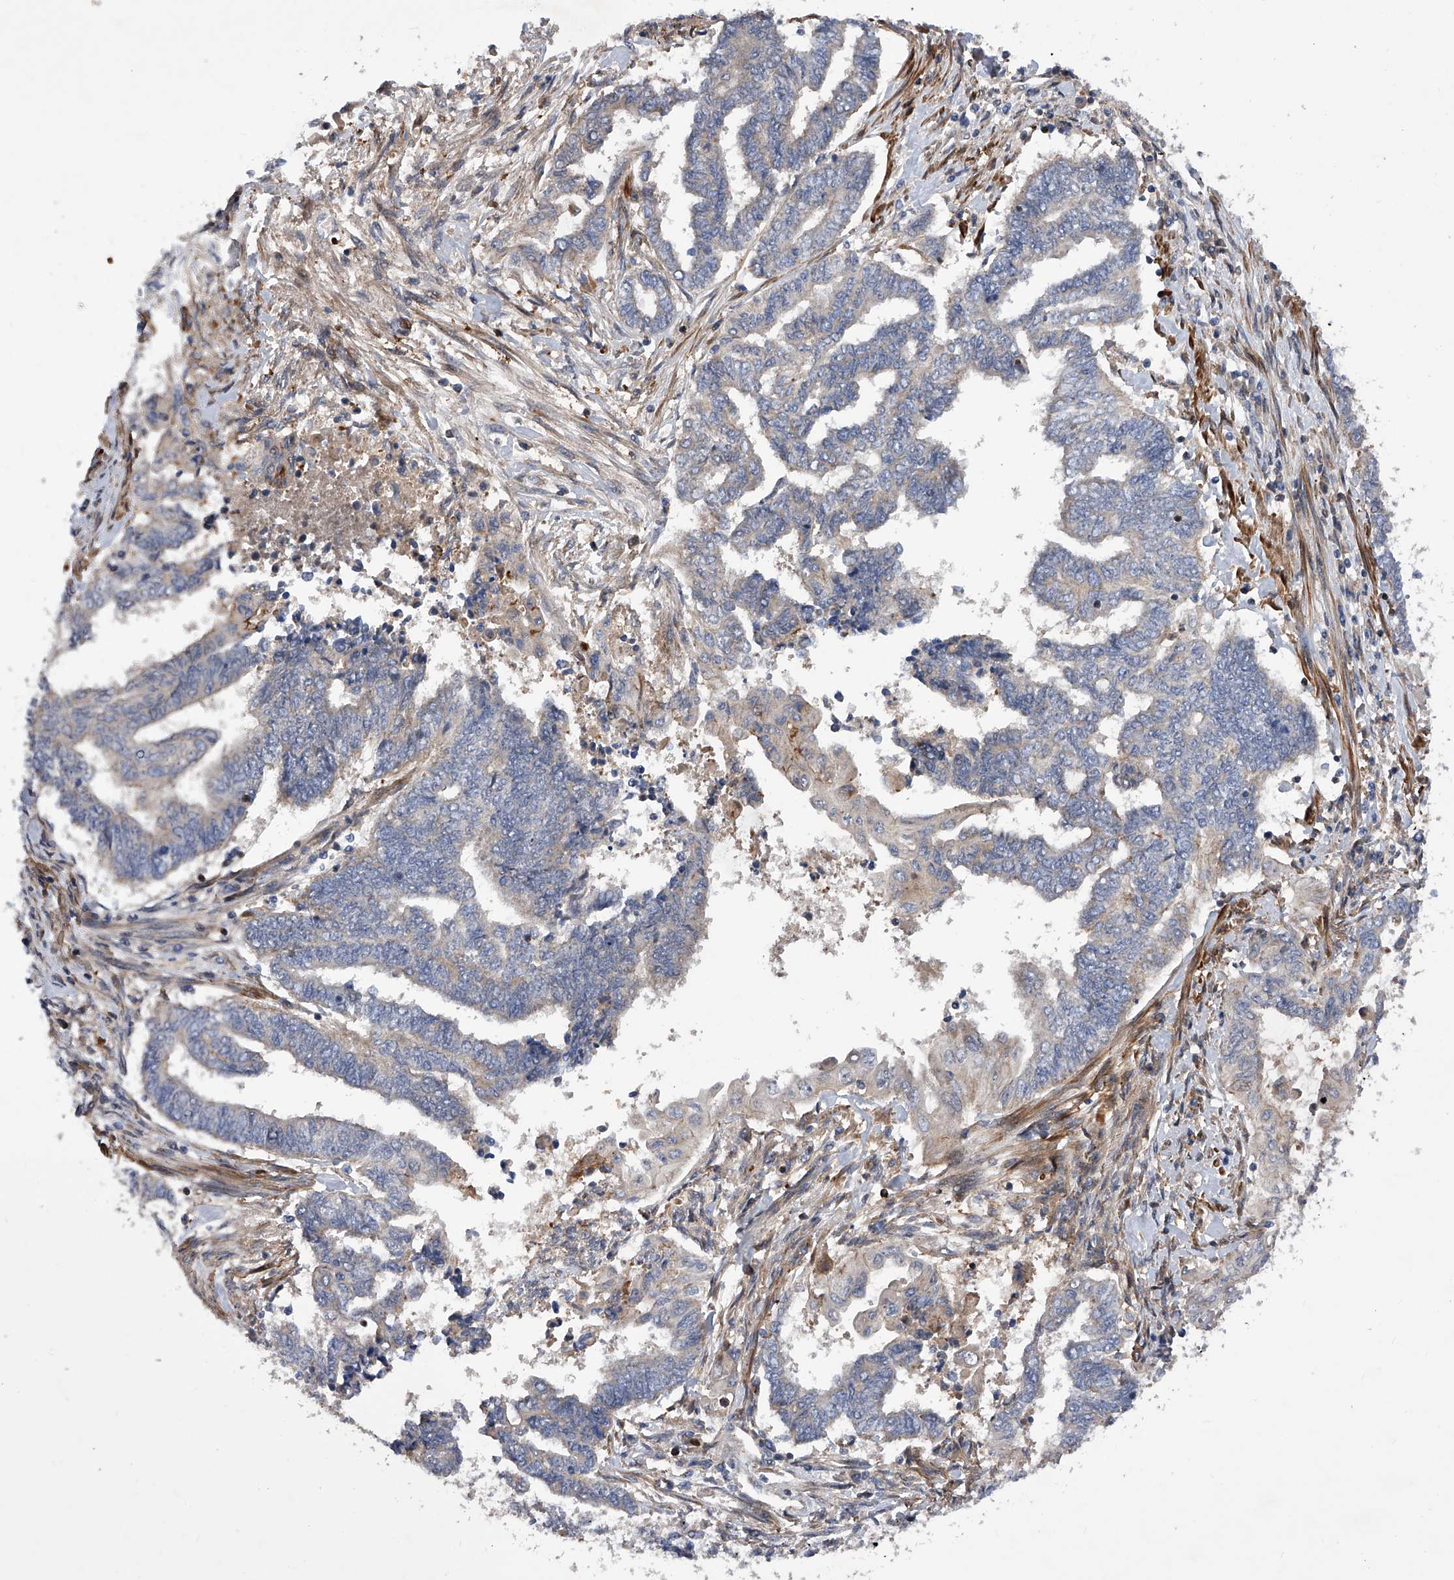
{"staining": {"intensity": "negative", "quantity": "none", "location": "none"}, "tissue": "endometrial cancer", "cell_type": "Tumor cells", "image_type": "cancer", "snomed": [{"axis": "morphology", "description": "Adenocarcinoma, NOS"}, {"axis": "topography", "description": "Uterus"}, {"axis": "topography", "description": "Endometrium"}], "caption": "Protein analysis of endometrial cancer exhibits no significant positivity in tumor cells. (DAB IHC with hematoxylin counter stain).", "gene": "PDSS2", "patient": {"sex": "female", "age": 70}}